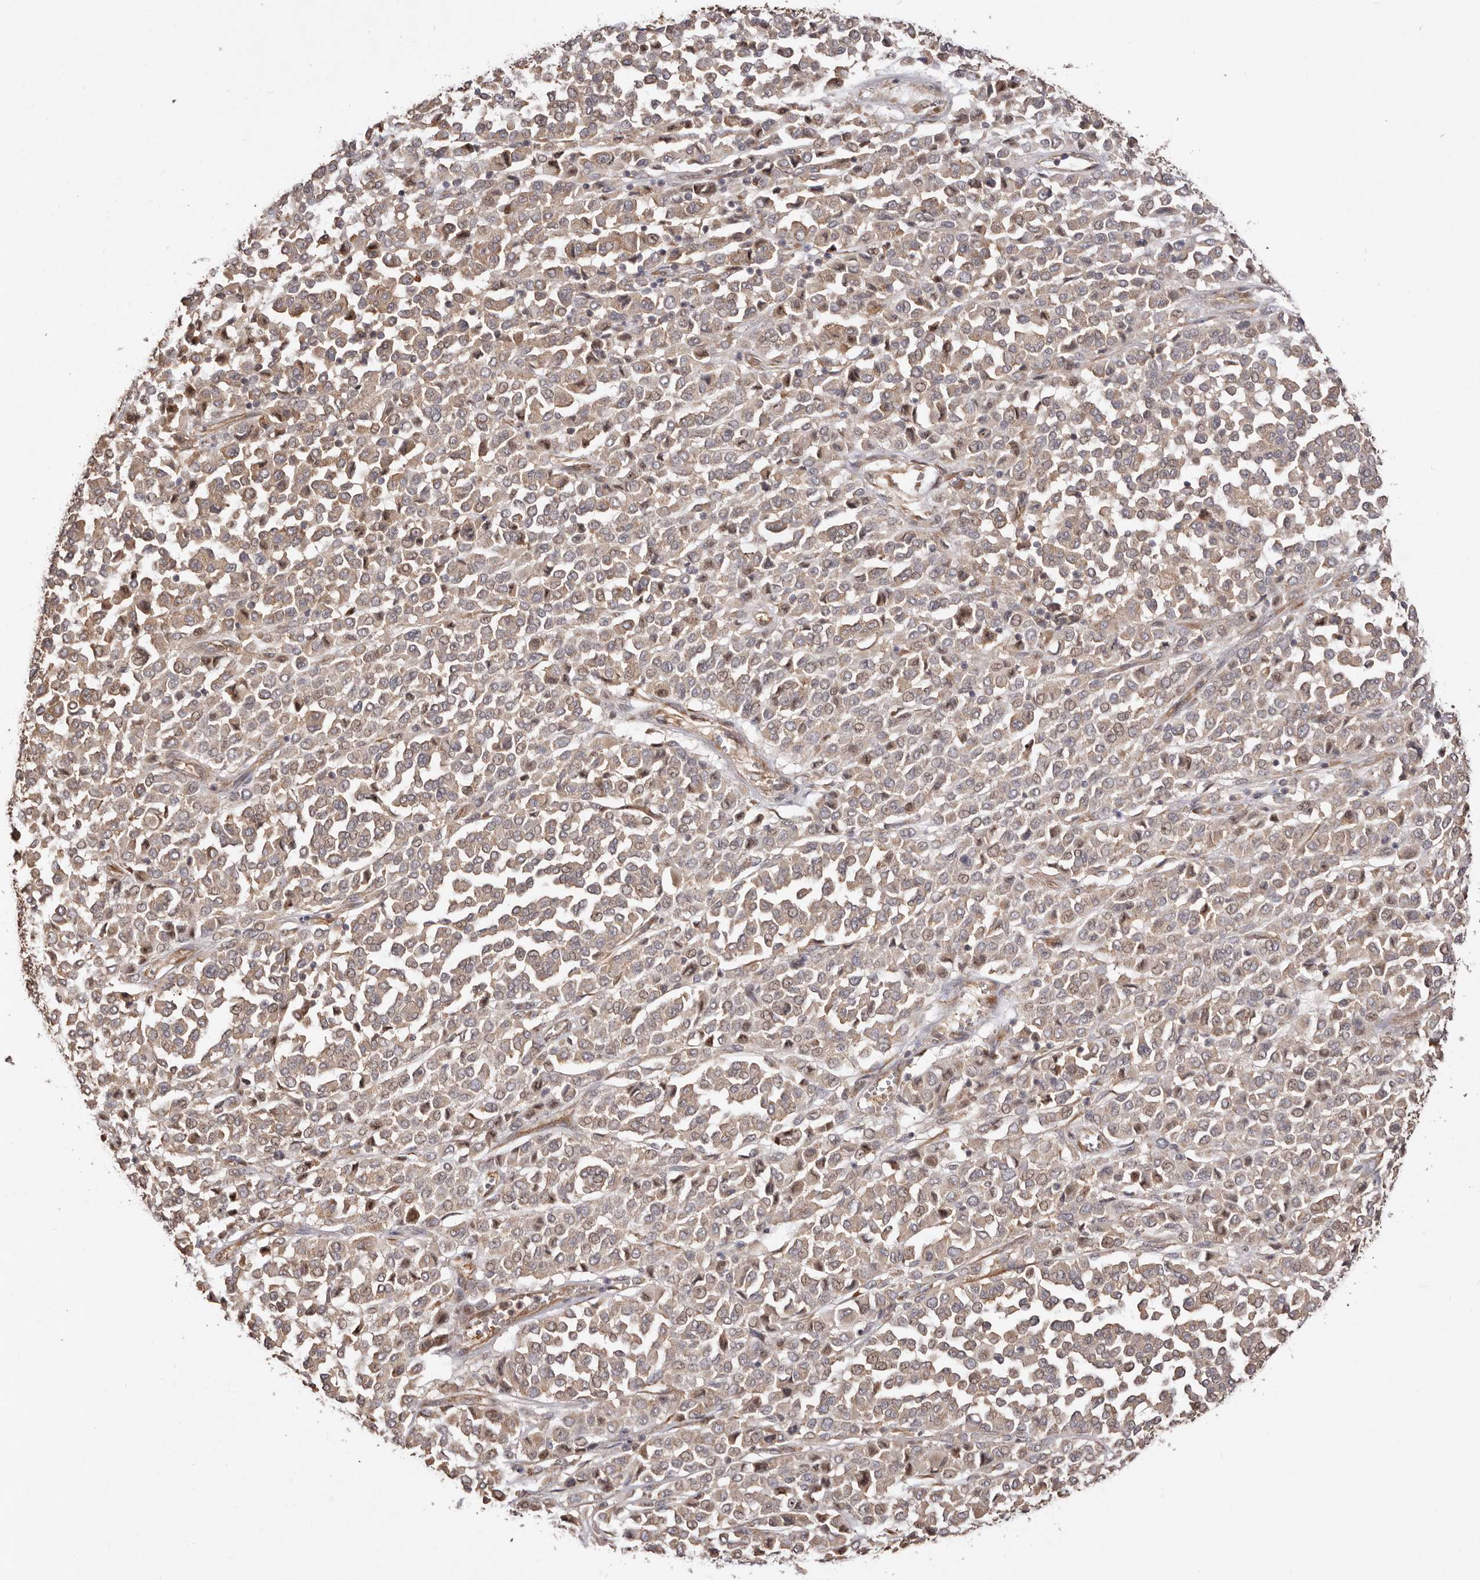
{"staining": {"intensity": "weak", "quantity": "25%-75%", "location": "cytoplasmic/membranous,nuclear"}, "tissue": "melanoma", "cell_type": "Tumor cells", "image_type": "cancer", "snomed": [{"axis": "morphology", "description": "Malignant melanoma, Metastatic site"}, {"axis": "topography", "description": "Pancreas"}], "caption": "Immunohistochemical staining of human melanoma exhibits low levels of weak cytoplasmic/membranous and nuclear protein positivity in approximately 25%-75% of tumor cells. The staining was performed using DAB to visualize the protein expression in brown, while the nuclei were stained in blue with hematoxylin (Magnification: 20x).", "gene": "RPS6", "patient": {"sex": "female", "age": 30}}